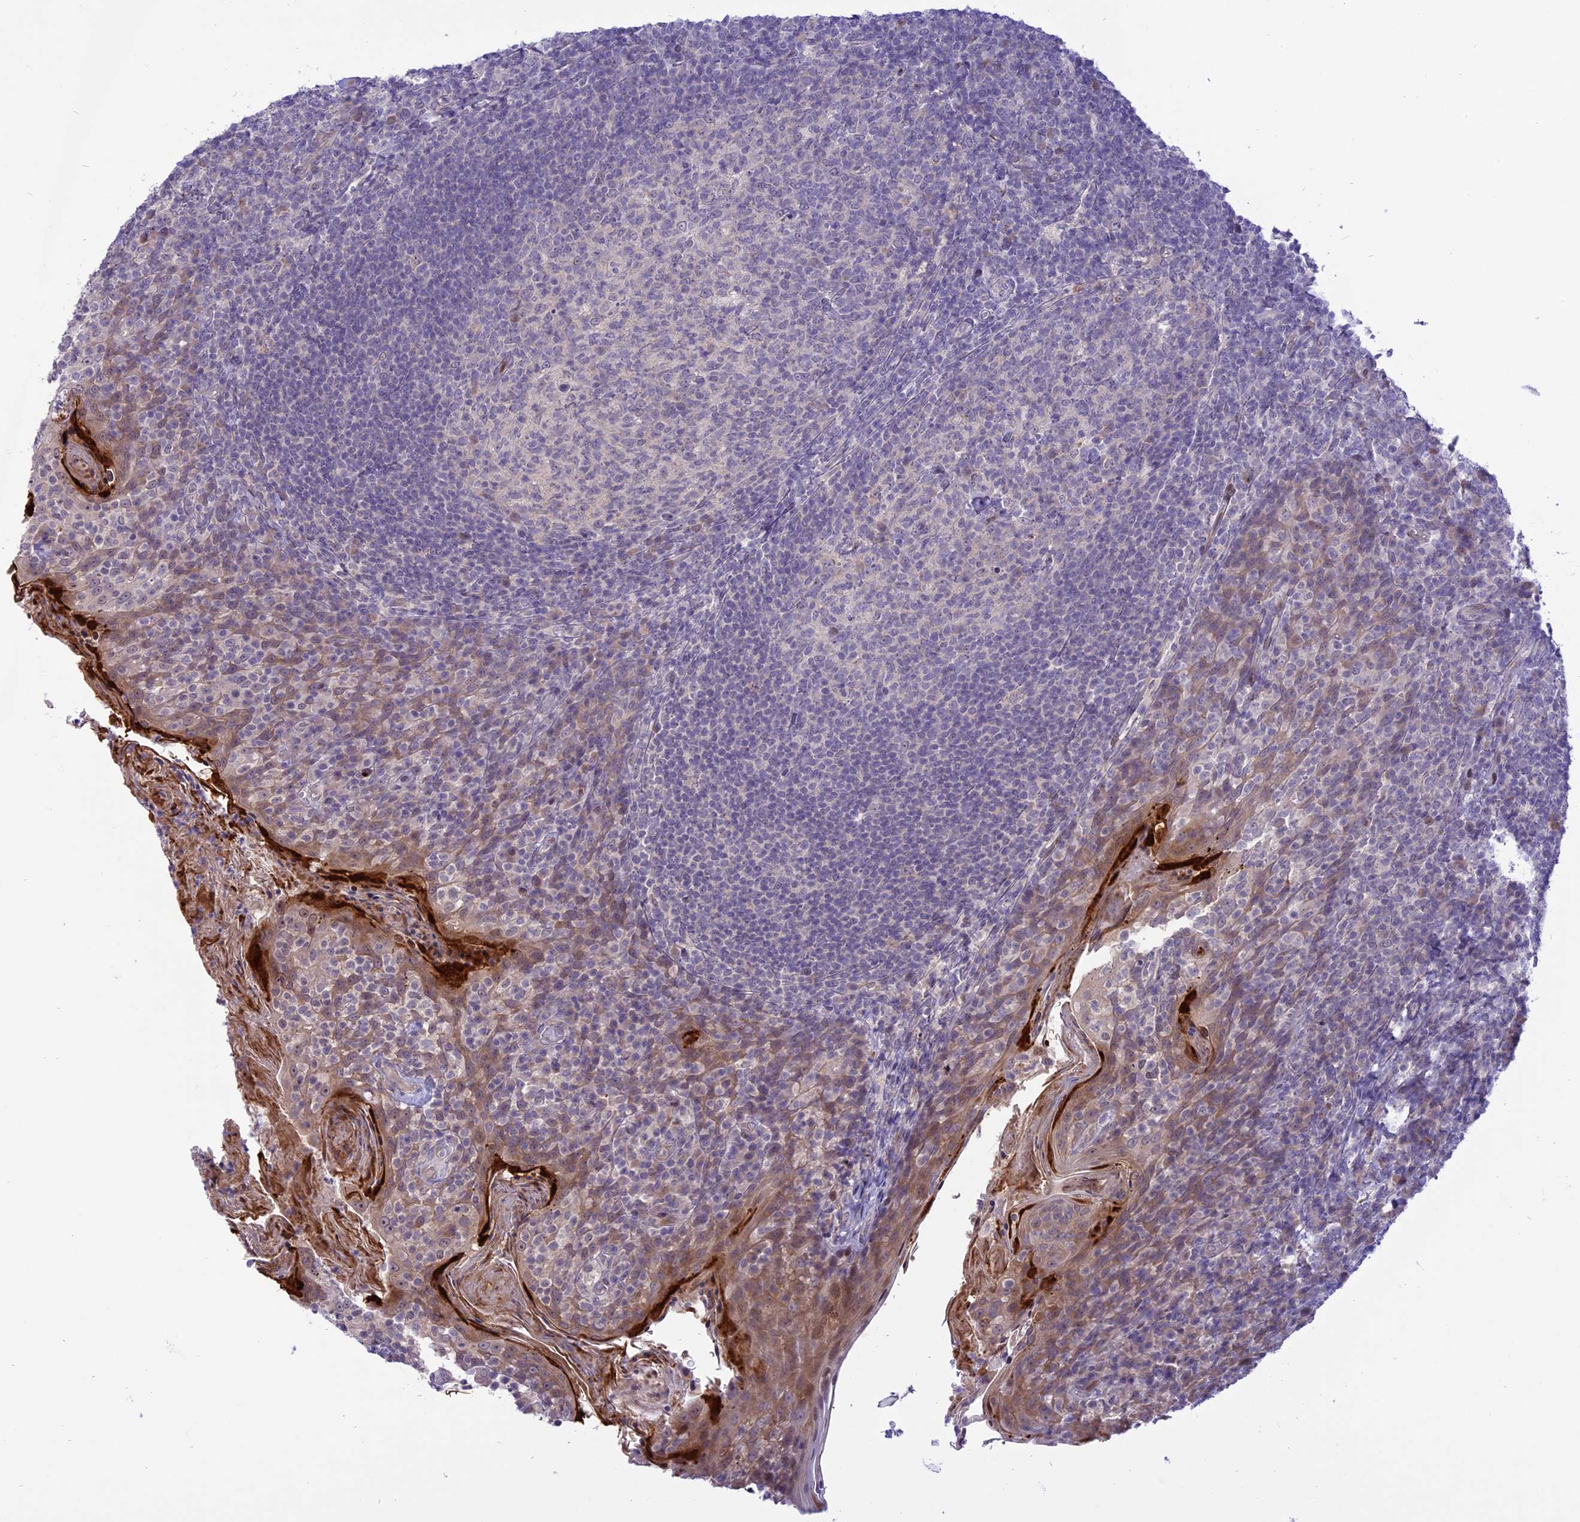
{"staining": {"intensity": "negative", "quantity": "none", "location": "none"}, "tissue": "tonsil", "cell_type": "Germinal center cells", "image_type": "normal", "snomed": [{"axis": "morphology", "description": "Normal tissue, NOS"}, {"axis": "topography", "description": "Tonsil"}], "caption": "The histopathology image demonstrates no staining of germinal center cells in normal tonsil. (DAB IHC visualized using brightfield microscopy, high magnification).", "gene": "ZNF837", "patient": {"sex": "female", "age": 10}}